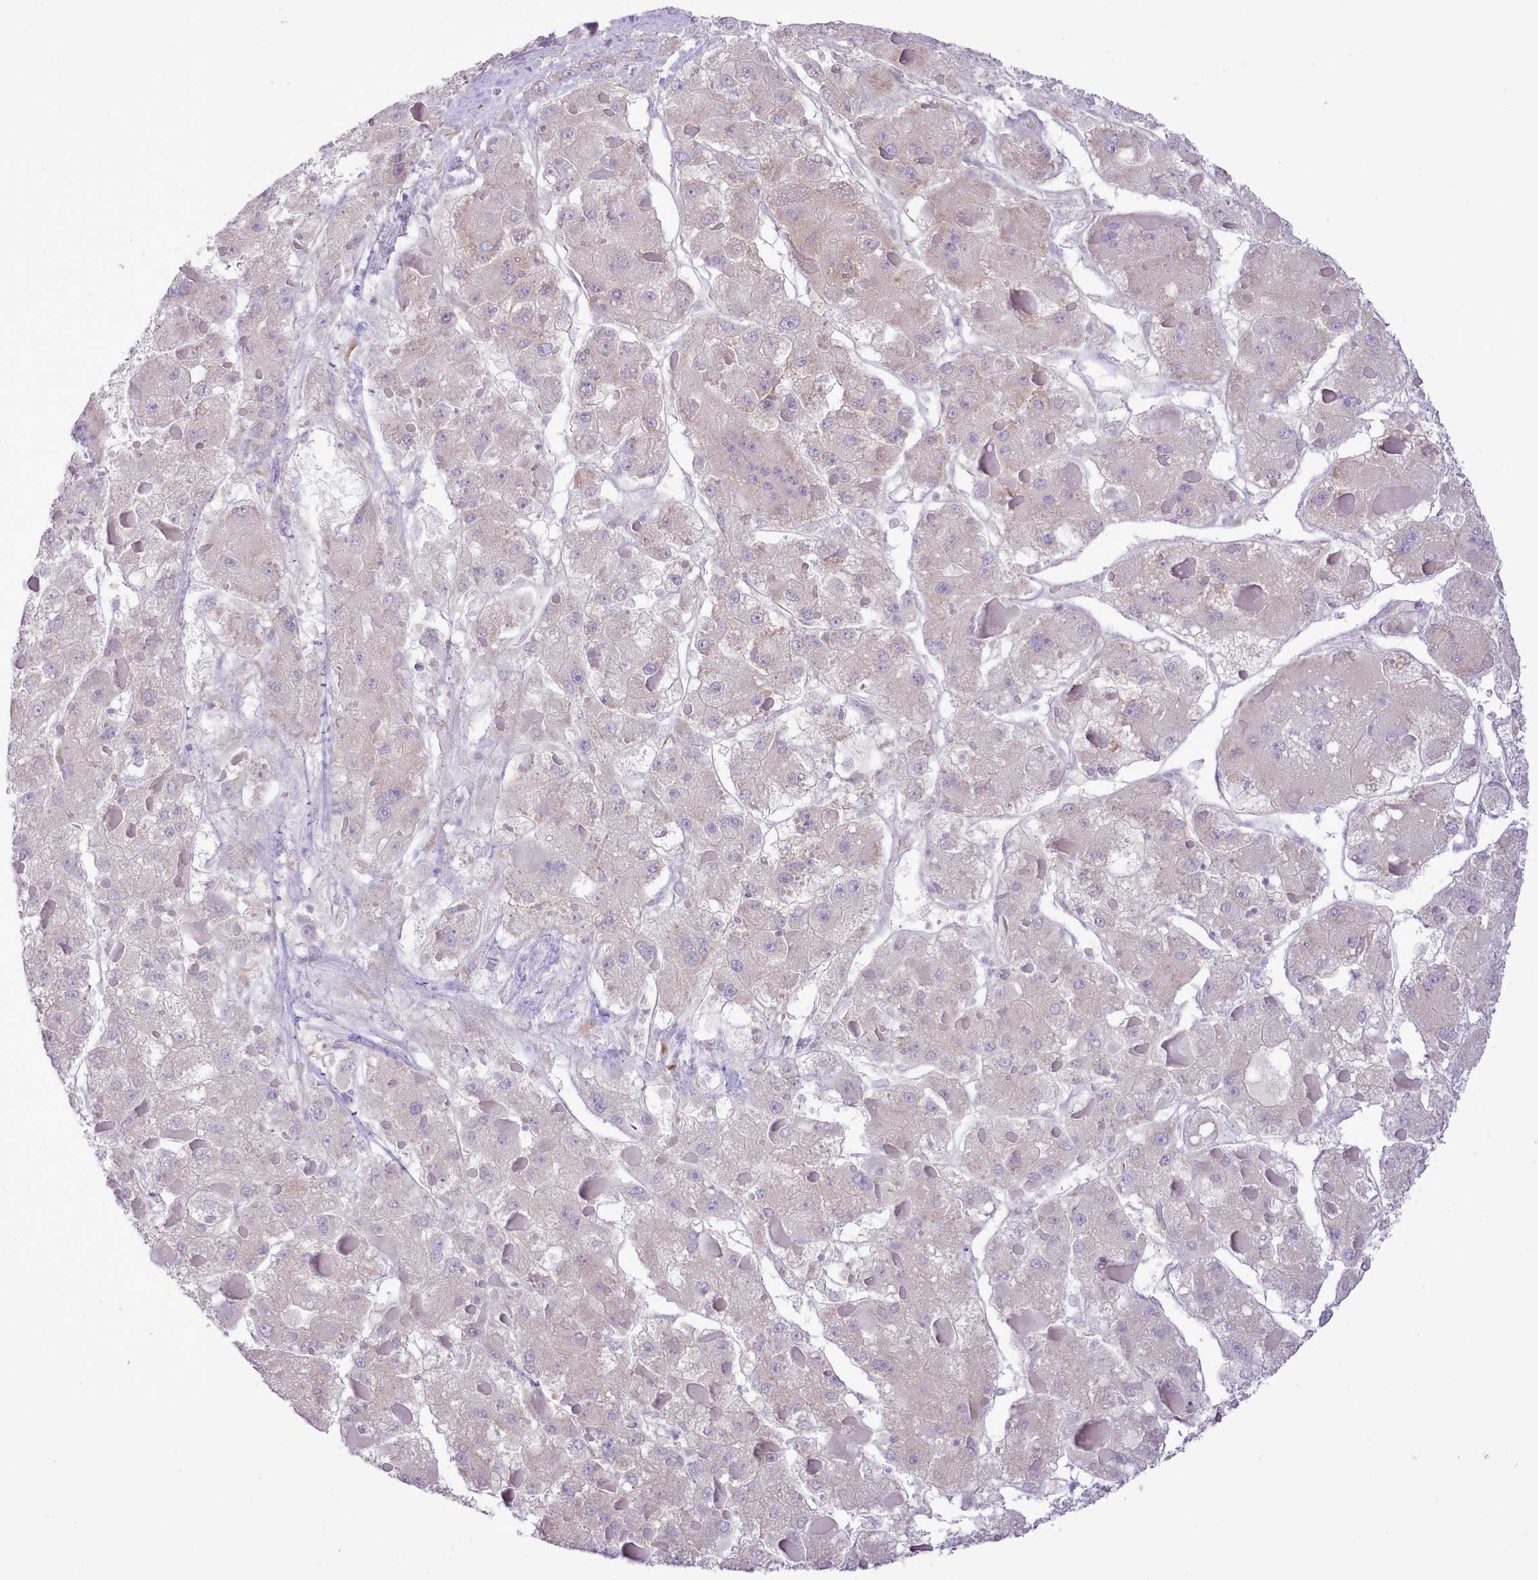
{"staining": {"intensity": "negative", "quantity": "none", "location": "none"}, "tissue": "liver cancer", "cell_type": "Tumor cells", "image_type": "cancer", "snomed": [{"axis": "morphology", "description": "Carcinoma, Hepatocellular, NOS"}, {"axis": "topography", "description": "Liver"}], "caption": "Immunohistochemistry of human liver cancer shows no expression in tumor cells.", "gene": "CCL1", "patient": {"sex": "female", "age": 73}}